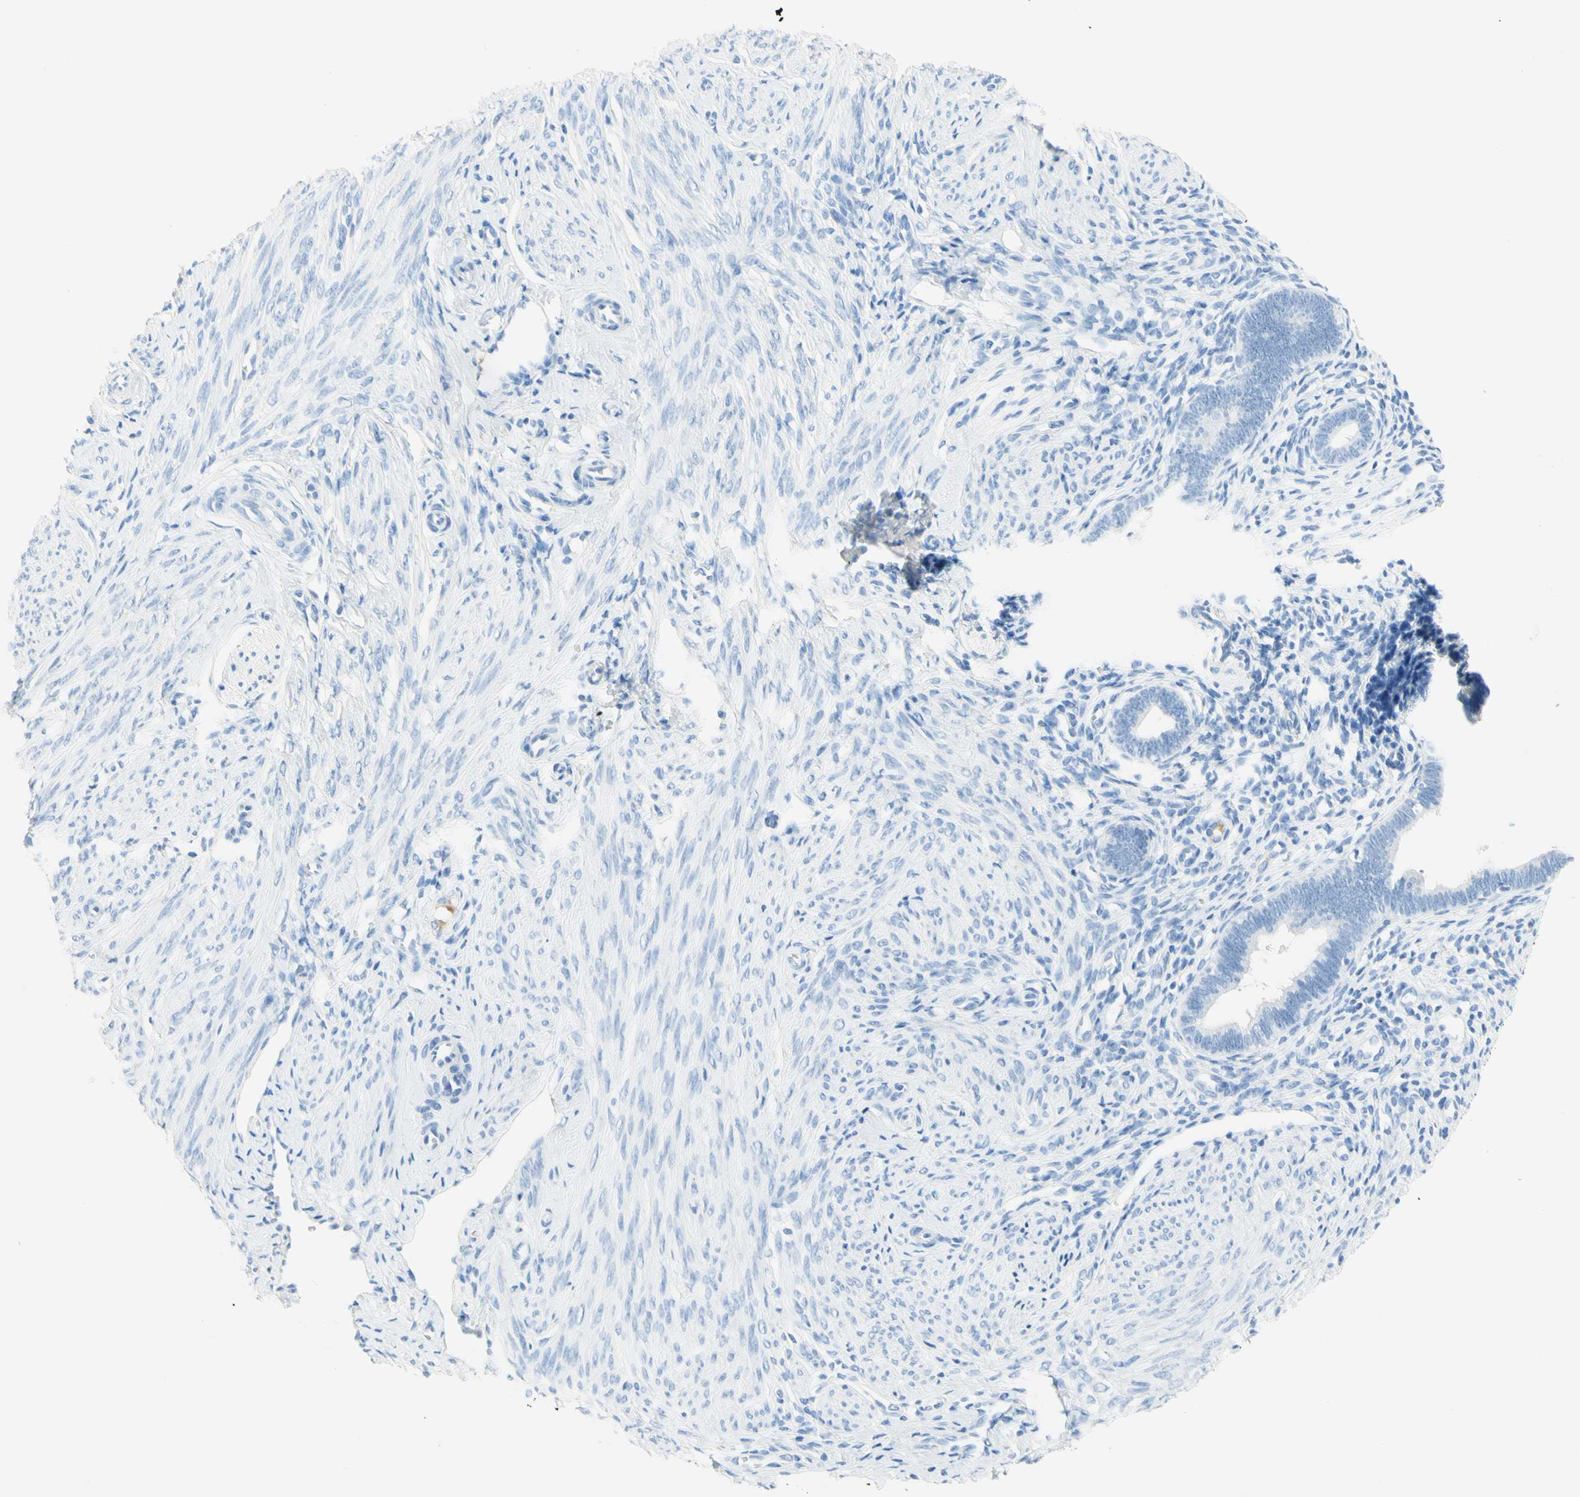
{"staining": {"intensity": "negative", "quantity": "none", "location": "none"}, "tissue": "endometrium", "cell_type": "Cells in endometrial stroma", "image_type": "normal", "snomed": [{"axis": "morphology", "description": "Normal tissue, NOS"}, {"axis": "topography", "description": "Endometrium"}], "caption": "Immunohistochemistry of benign endometrium reveals no staining in cells in endometrial stroma.", "gene": "IL6ST", "patient": {"sex": "female", "age": 27}}